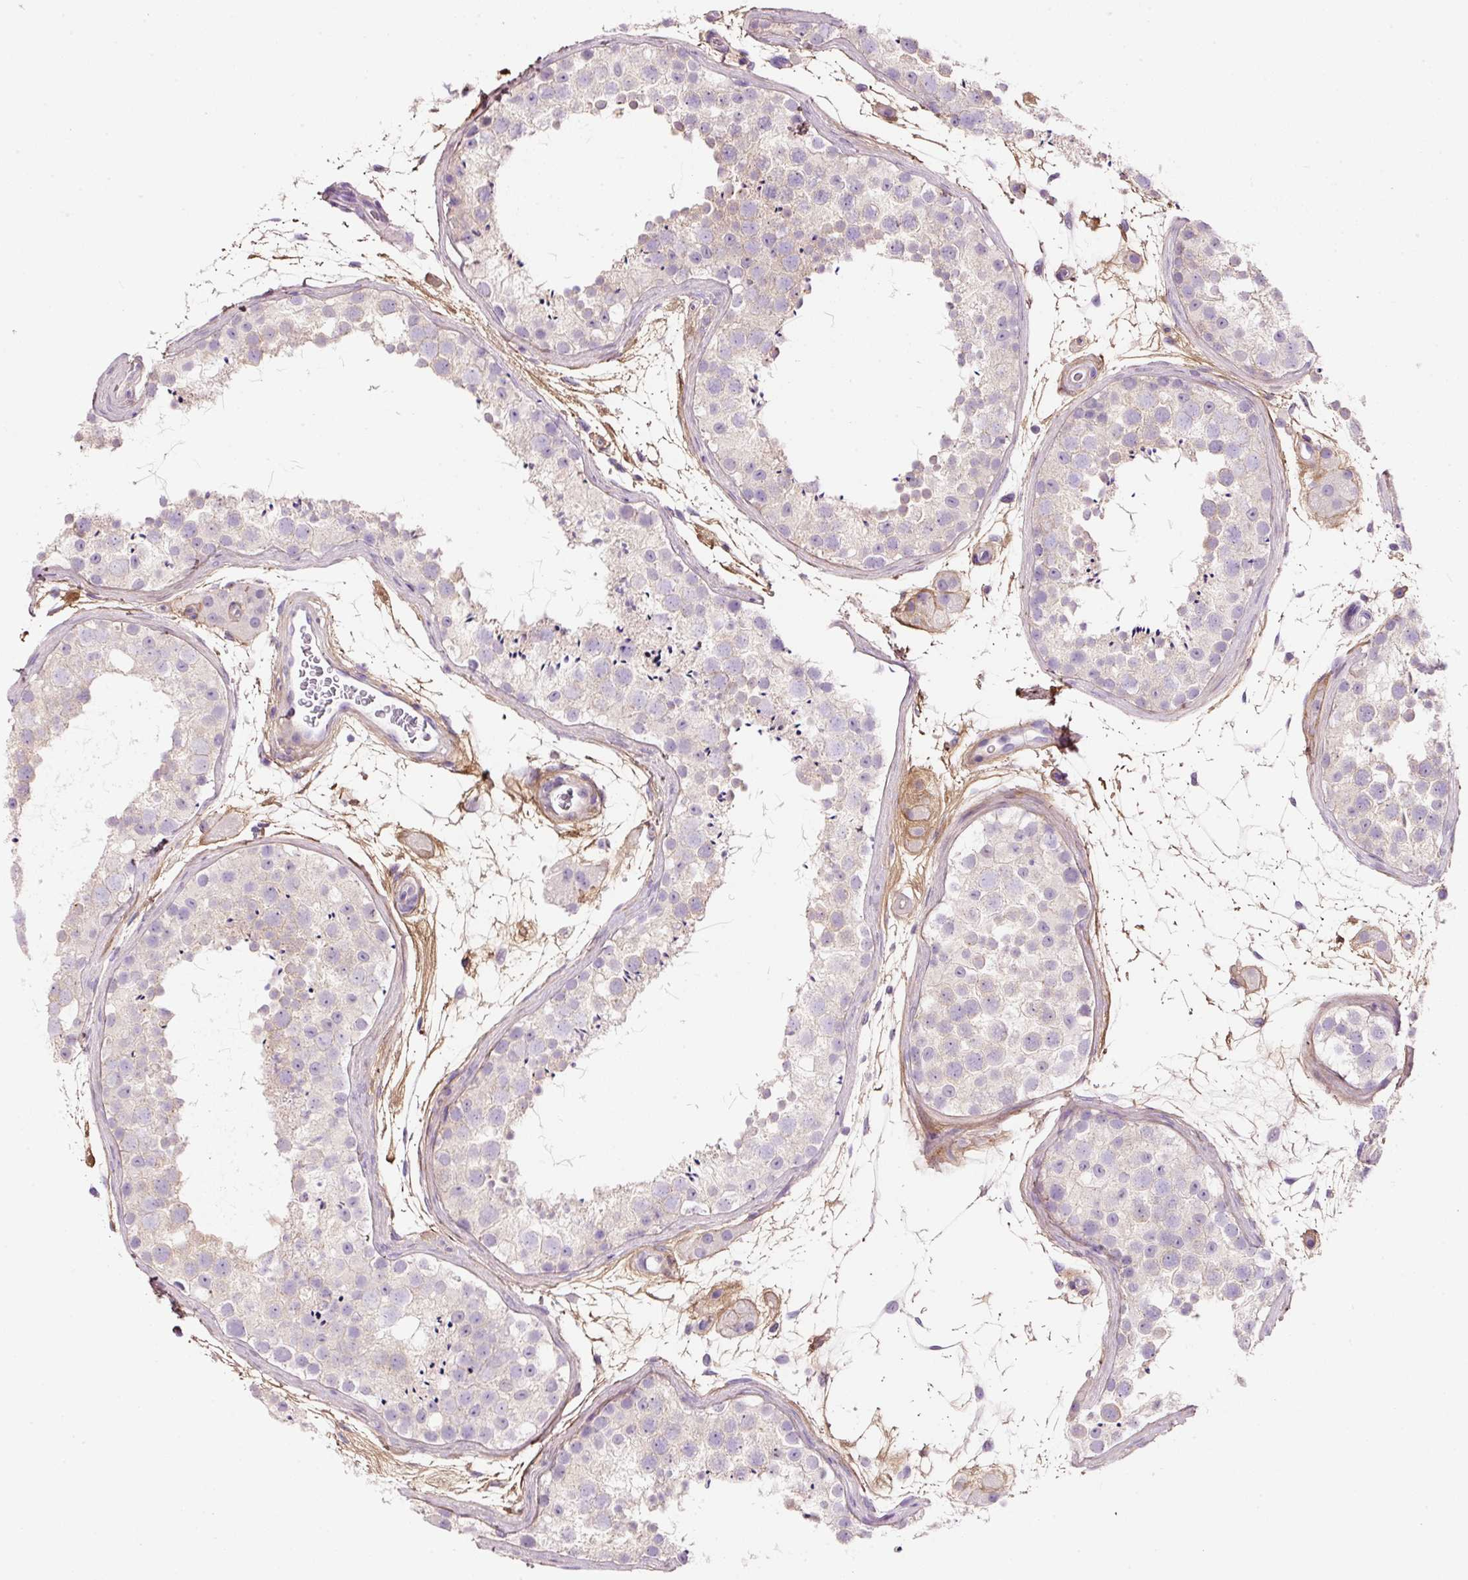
{"staining": {"intensity": "negative", "quantity": "none", "location": "none"}, "tissue": "testis", "cell_type": "Cells in seminiferous ducts", "image_type": "normal", "snomed": [{"axis": "morphology", "description": "Normal tissue, NOS"}, {"axis": "topography", "description": "Testis"}], "caption": "Cells in seminiferous ducts are negative for protein expression in unremarkable human testis. (Stains: DAB (3,3'-diaminobenzidine) immunohistochemistry with hematoxylin counter stain, Microscopy: brightfield microscopy at high magnification).", "gene": "SOS2", "patient": {"sex": "male", "age": 41}}